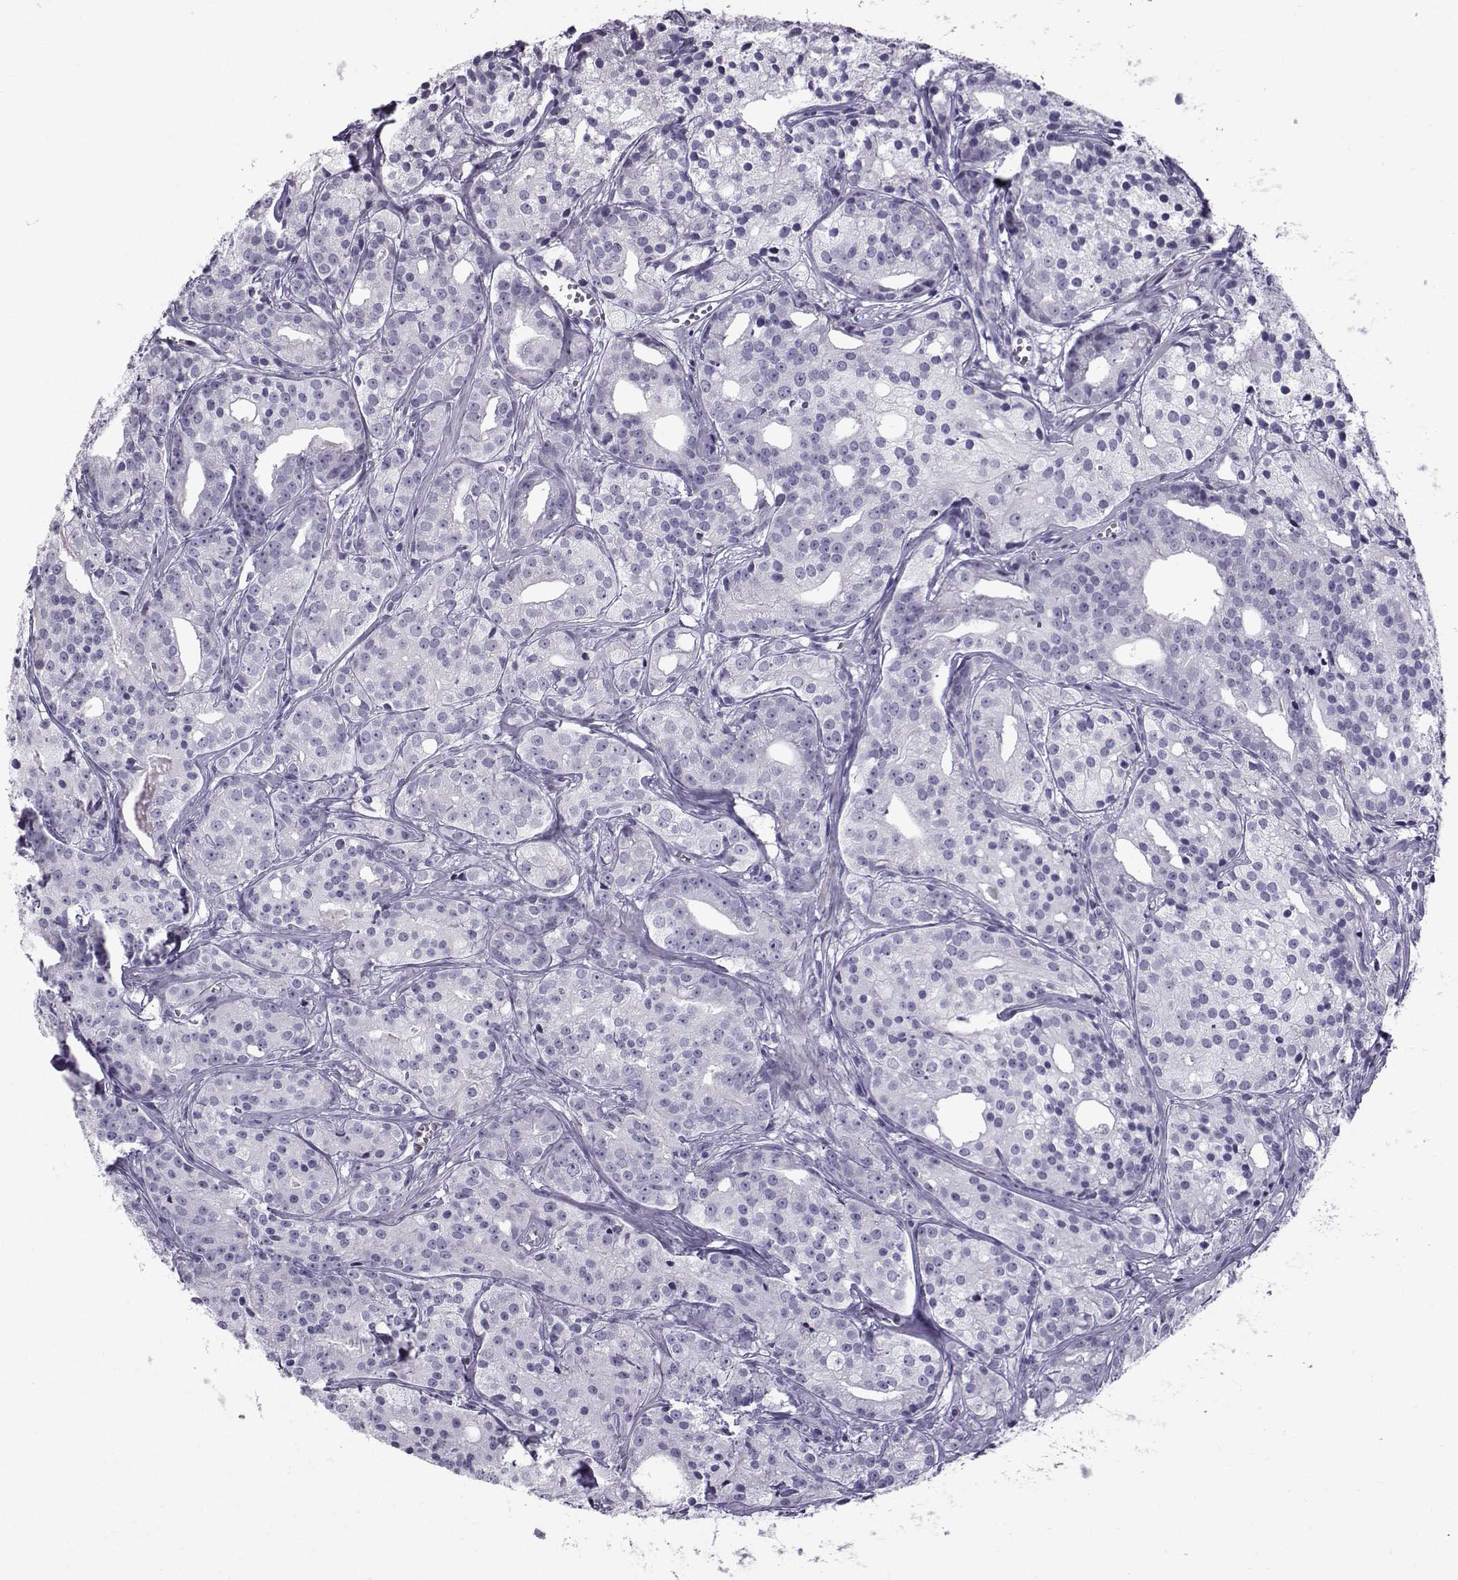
{"staining": {"intensity": "negative", "quantity": "none", "location": "none"}, "tissue": "prostate cancer", "cell_type": "Tumor cells", "image_type": "cancer", "snomed": [{"axis": "morphology", "description": "Adenocarcinoma, Medium grade"}, {"axis": "topography", "description": "Prostate"}], "caption": "There is no significant positivity in tumor cells of prostate cancer (adenocarcinoma (medium-grade)). Nuclei are stained in blue.", "gene": "DMRT3", "patient": {"sex": "male", "age": 74}}